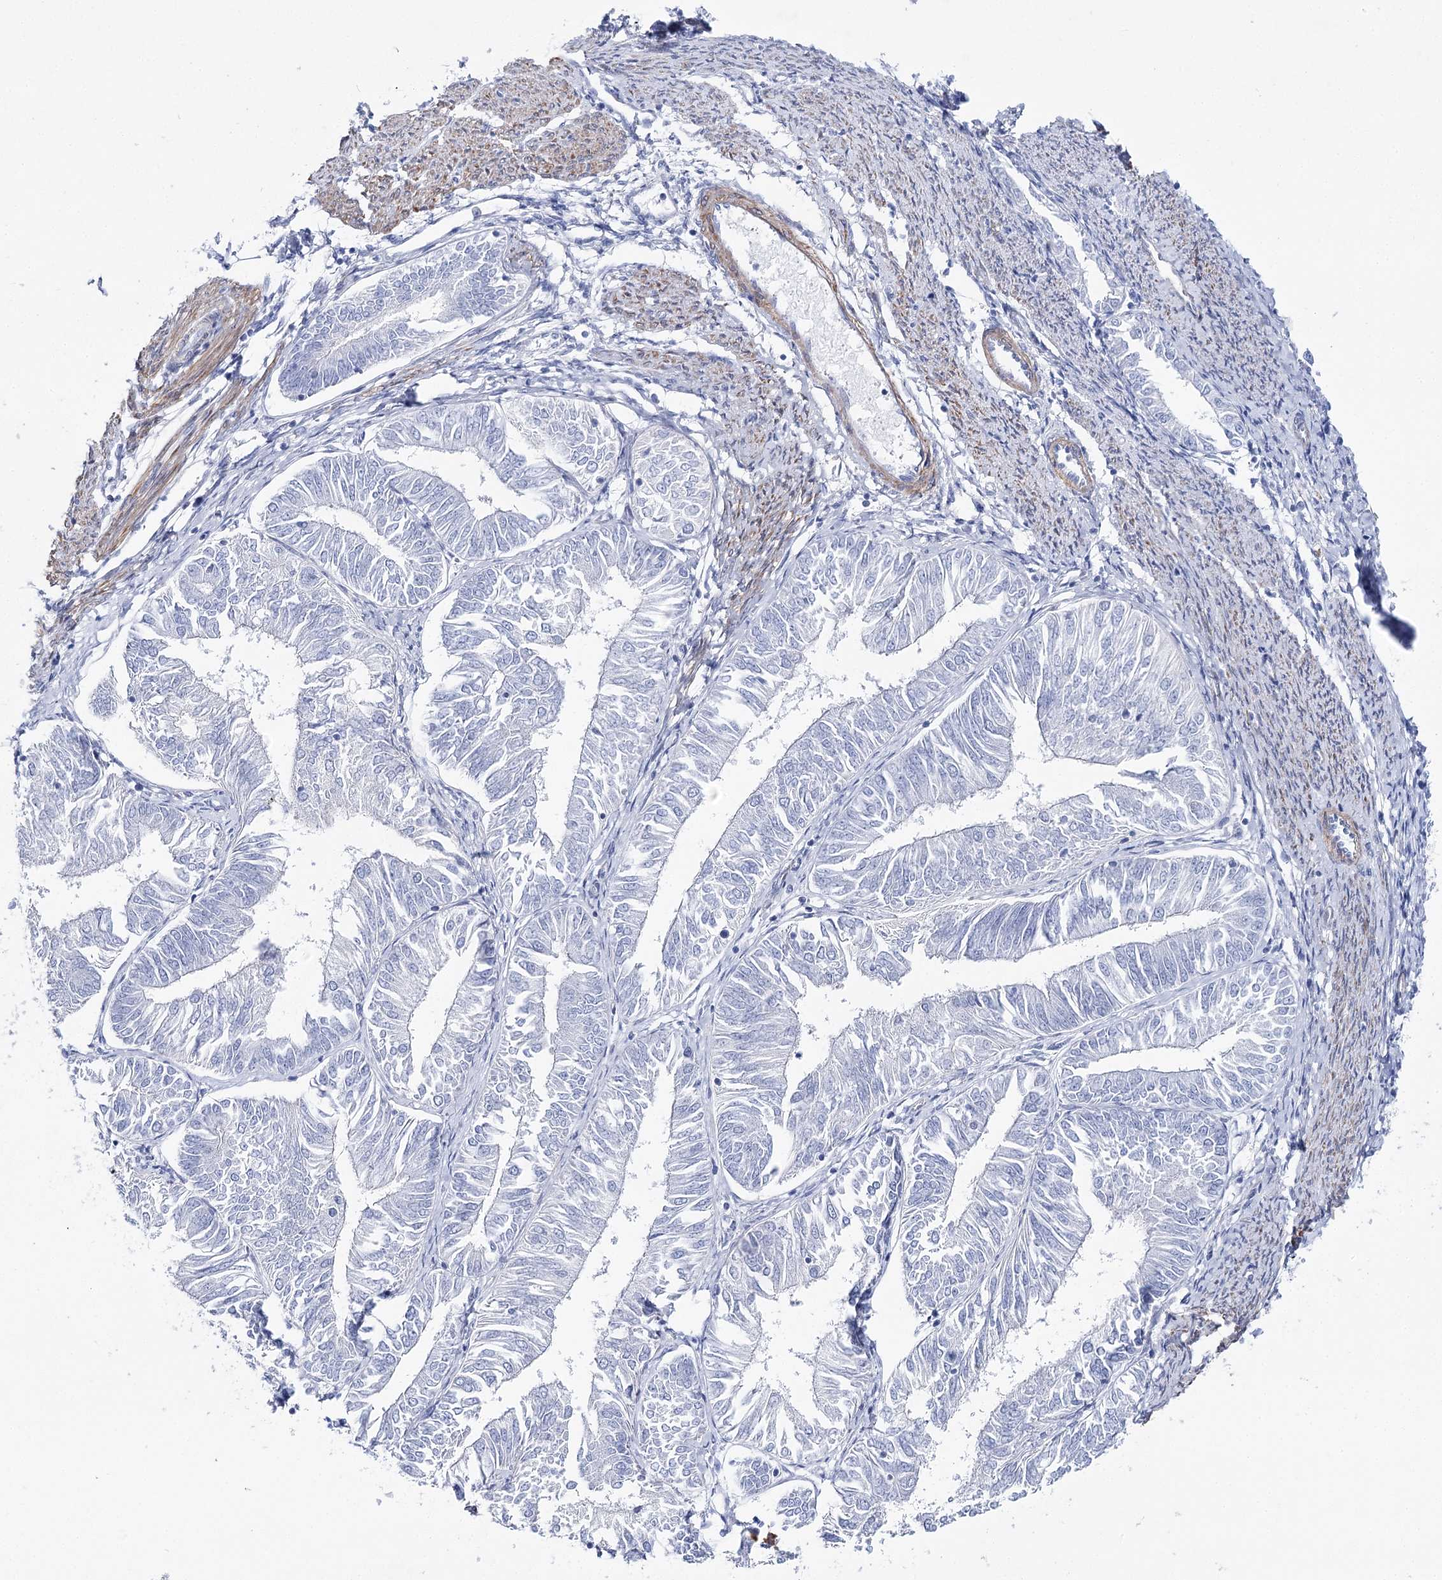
{"staining": {"intensity": "negative", "quantity": "none", "location": "none"}, "tissue": "endometrial cancer", "cell_type": "Tumor cells", "image_type": "cancer", "snomed": [{"axis": "morphology", "description": "Adenocarcinoma, NOS"}, {"axis": "topography", "description": "Endometrium"}], "caption": "Image shows no significant protein staining in tumor cells of adenocarcinoma (endometrial). Nuclei are stained in blue.", "gene": "ANKRD23", "patient": {"sex": "female", "age": 58}}